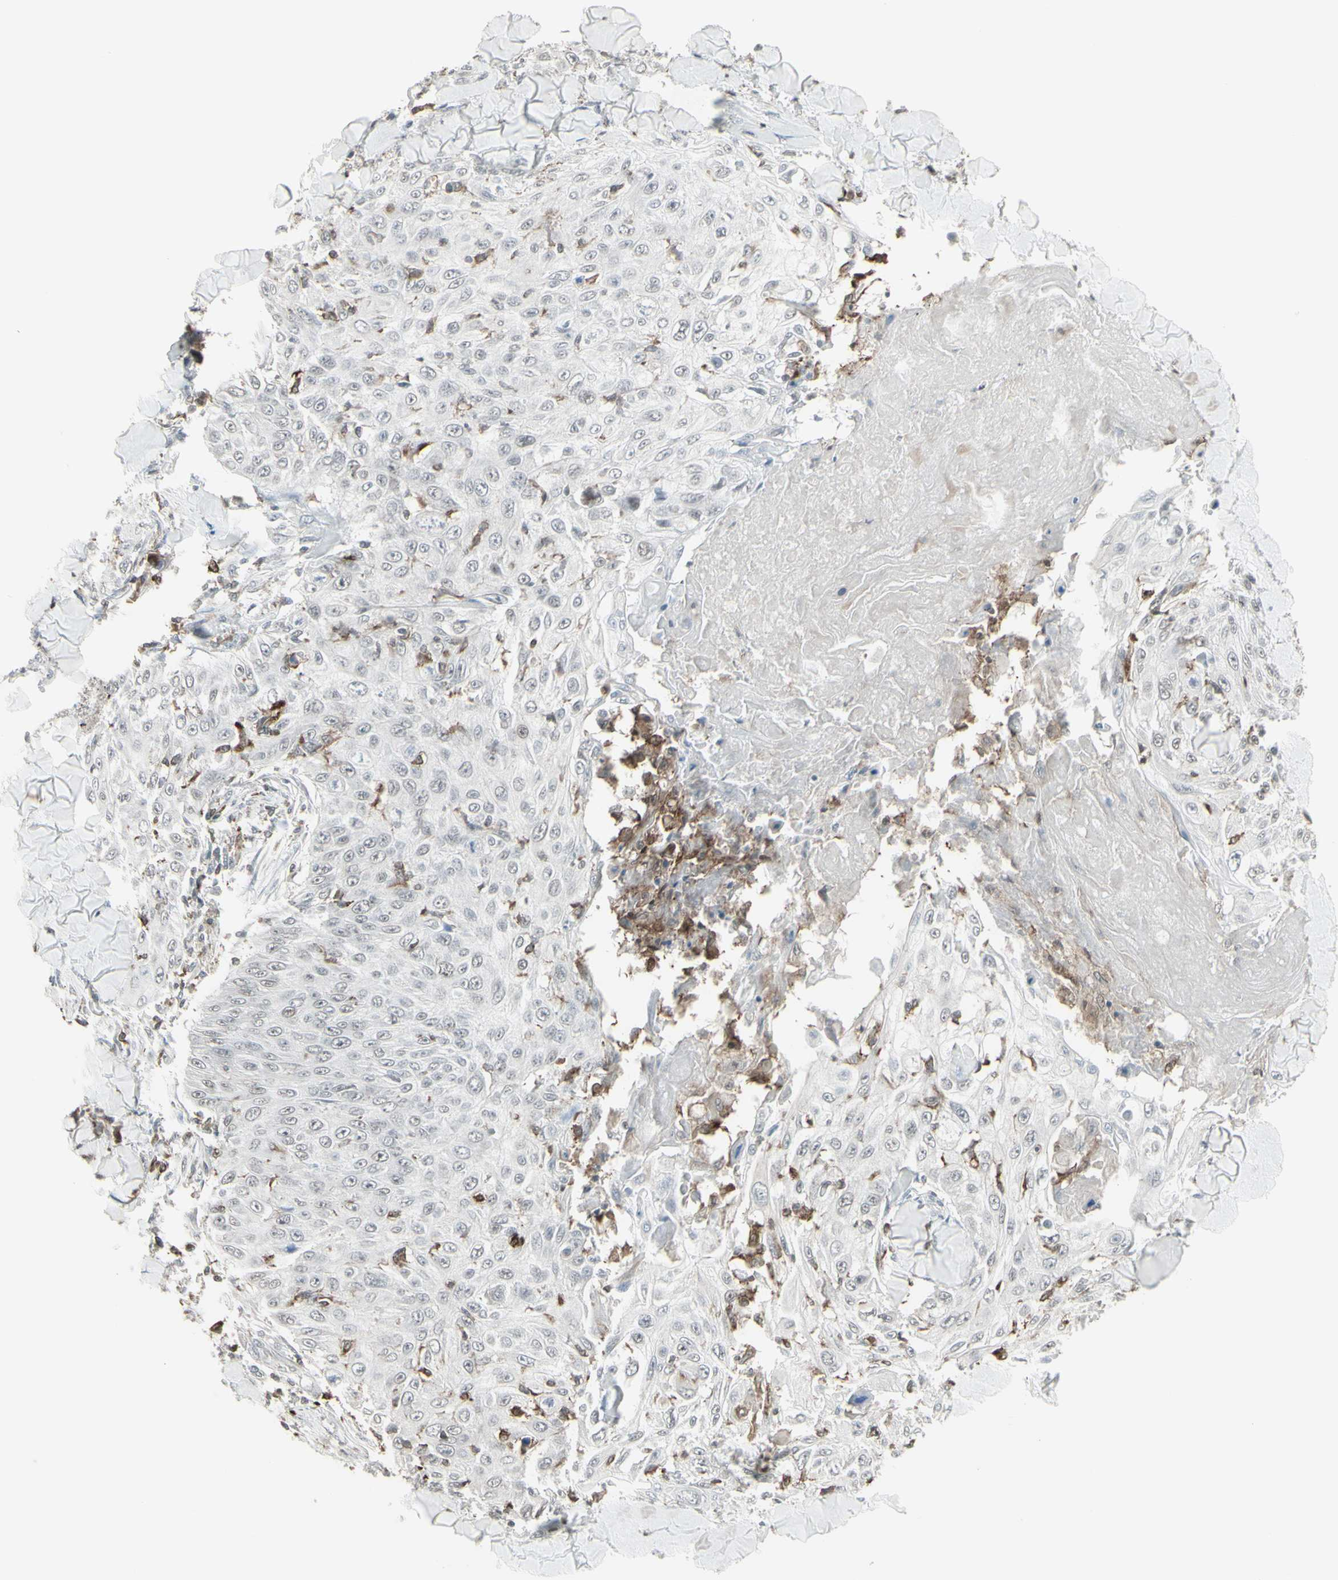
{"staining": {"intensity": "negative", "quantity": "none", "location": "none"}, "tissue": "skin cancer", "cell_type": "Tumor cells", "image_type": "cancer", "snomed": [{"axis": "morphology", "description": "Squamous cell carcinoma, NOS"}, {"axis": "topography", "description": "Skin"}], "caption": "An immunohistochemistry histopathology image of skin cancer is shown. There is no staining in tumor cells of skin cancer.", "gene": "SAMSN1", "patient": {"sex": "male", "age": 86}}